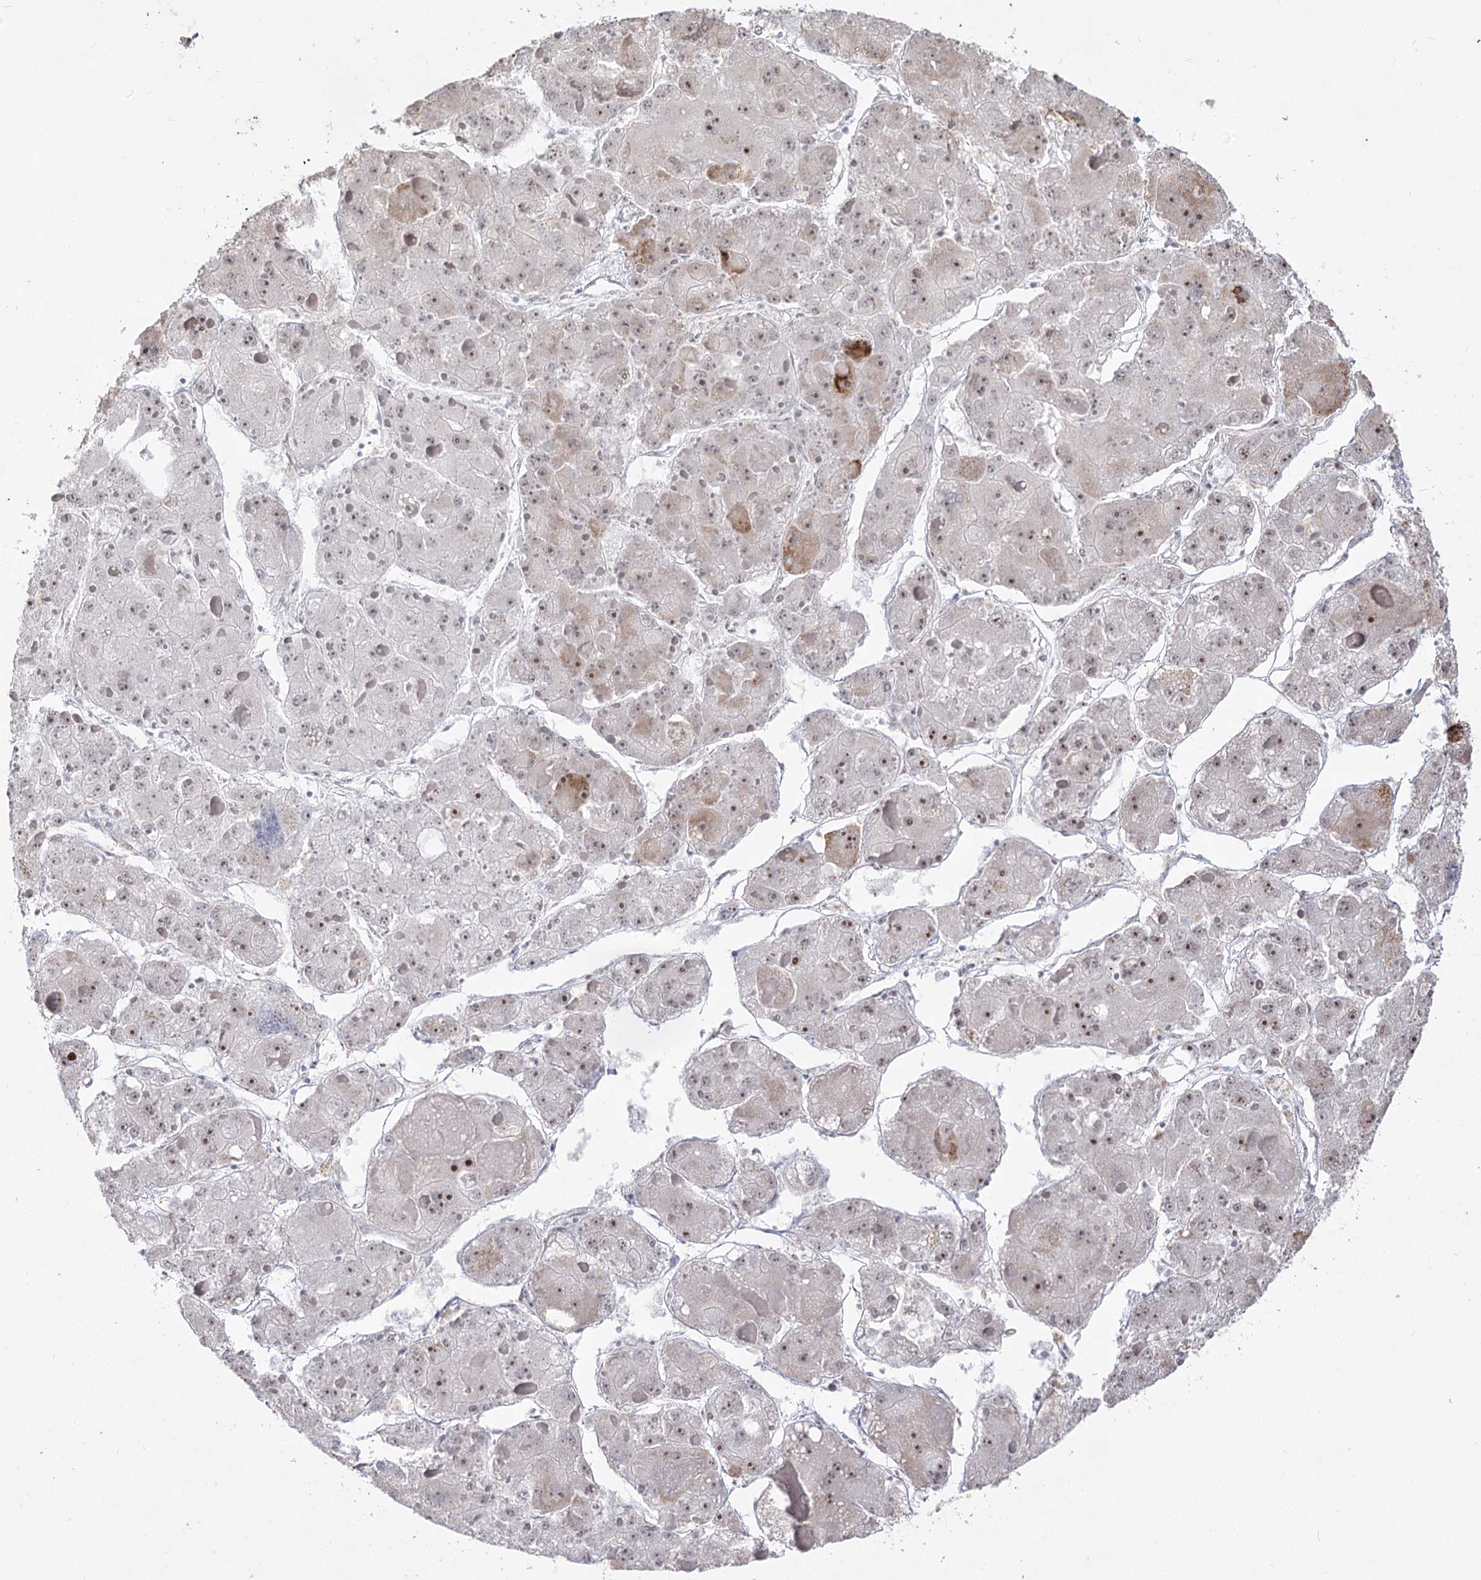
{"staining": {"intensity": "moderate", "quantity": "25%-75%", "location": "nuclear"}, "tissue": "liver cancer", "cell_type": "Tumor cells", "image_type": "cancer", "snomed": [{"axis": "morphology", "description": "Carcinoma, Hepatocellular, NOS"}, {"axis": "topography", "description": "Liver"}], "caption": "Immunohistochemistry image of hepatocellular carcinoma (liver) stained for a protein (brown), which displays medium levels of moderate nuclear positivity in about 25%-75% of tumor cells.", "gene": "DDX50", "patient": {"sex": "female", "age": 73}}